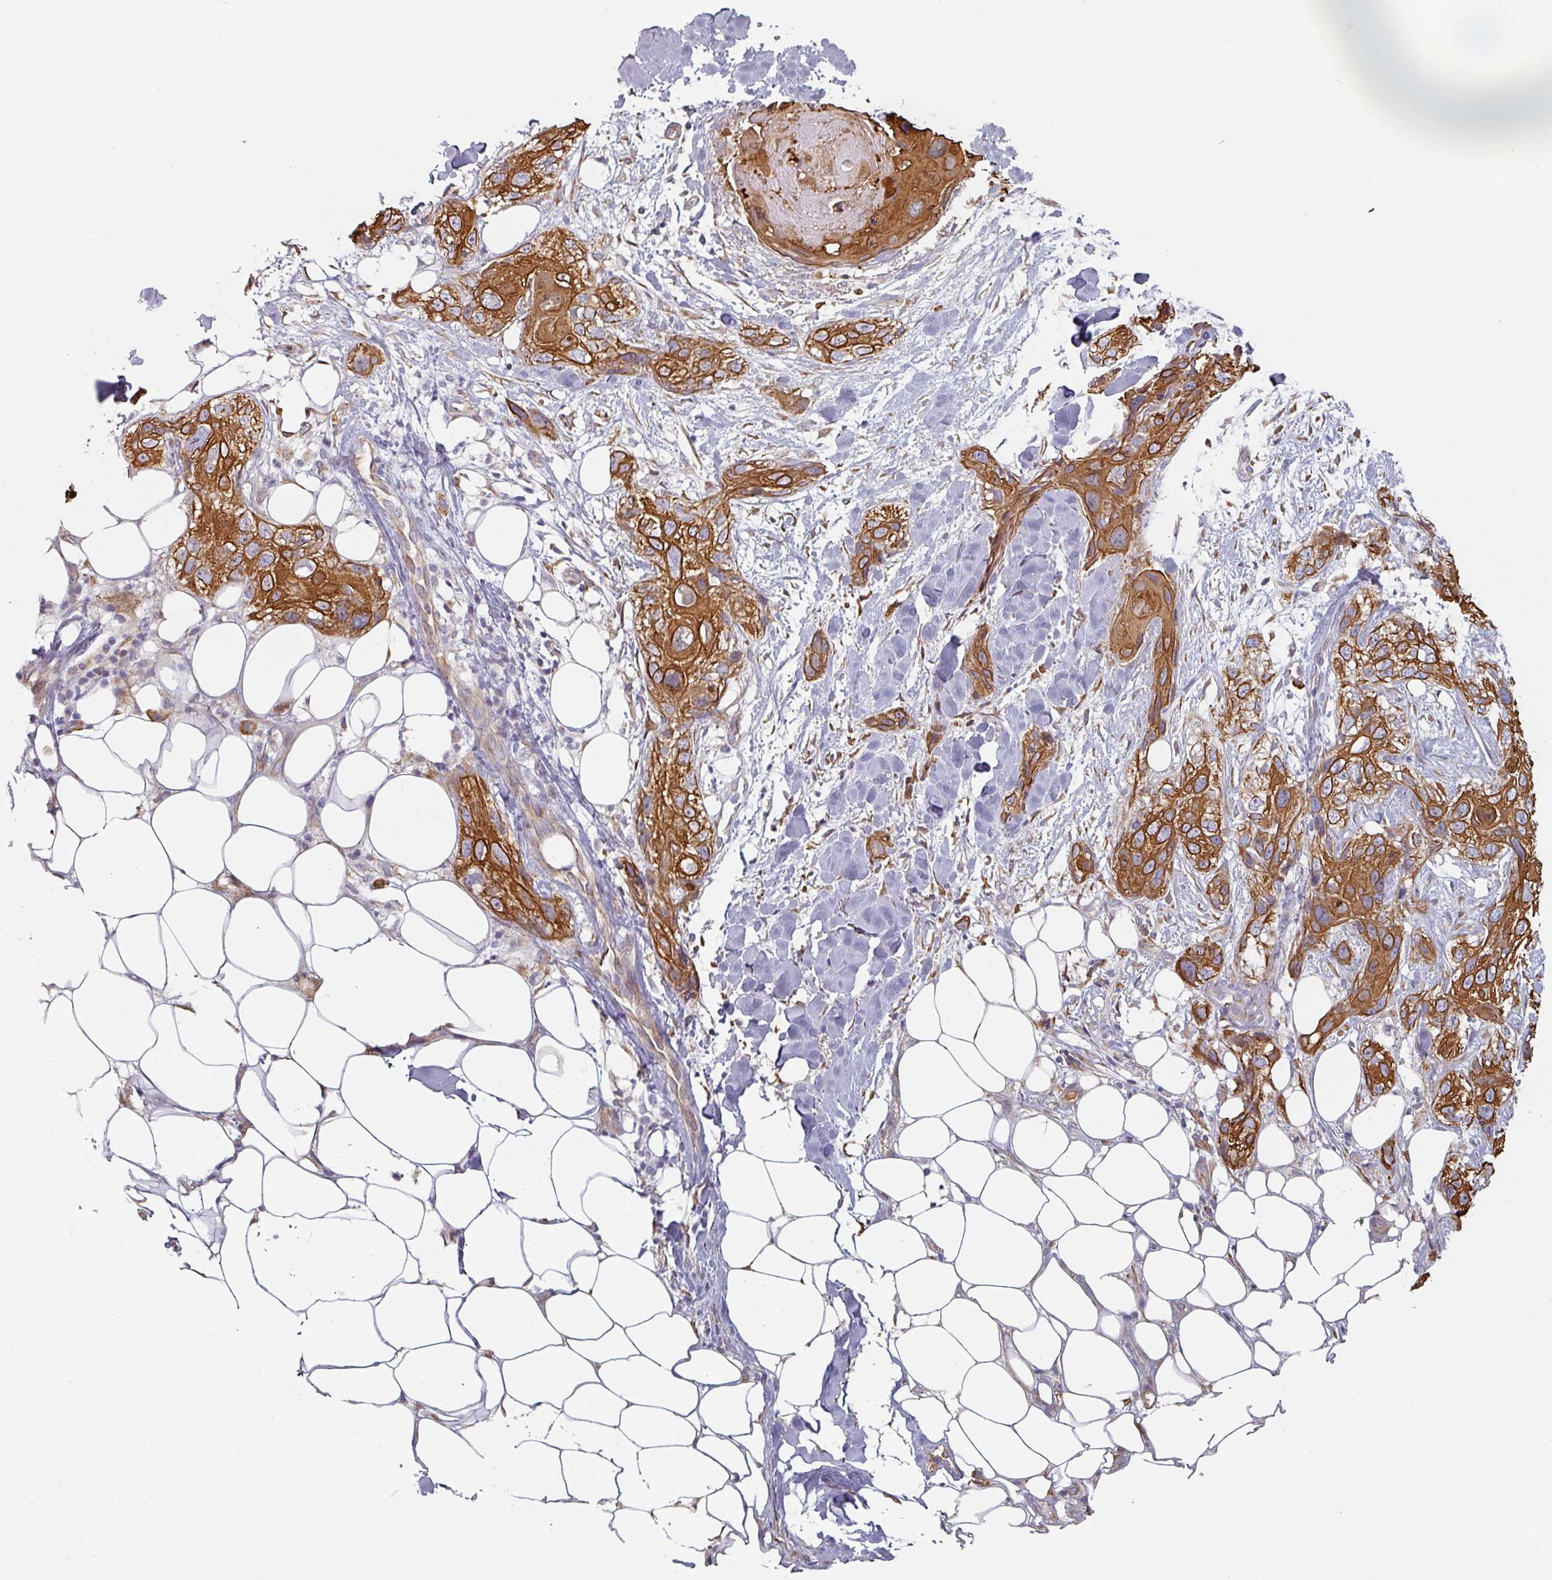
{"staining": {"intensity": "strong", "quantity": "<25%", "location": "cytoplasmic/membranous"}, "tissue": "skin cancer", "cell_type": "Tumor cells", "image_type": "cancer", "snomed": [{"axis": "morphology", "description": "Normal tissue, NOS"}, {"axis": "morphology", "description": "Squamous cell carcinoma, NOS"}, {"axis": "topography", "description": "Skin"}], "caption": "The micrograph shows staining of skin cancer (squamous cell carcinoma), revealing strong cytoplasmic/membranous protein positivity (brown color) within tumor cells.", "gene": "CEP78", "patient": {"sex": "male", "age": 72}}